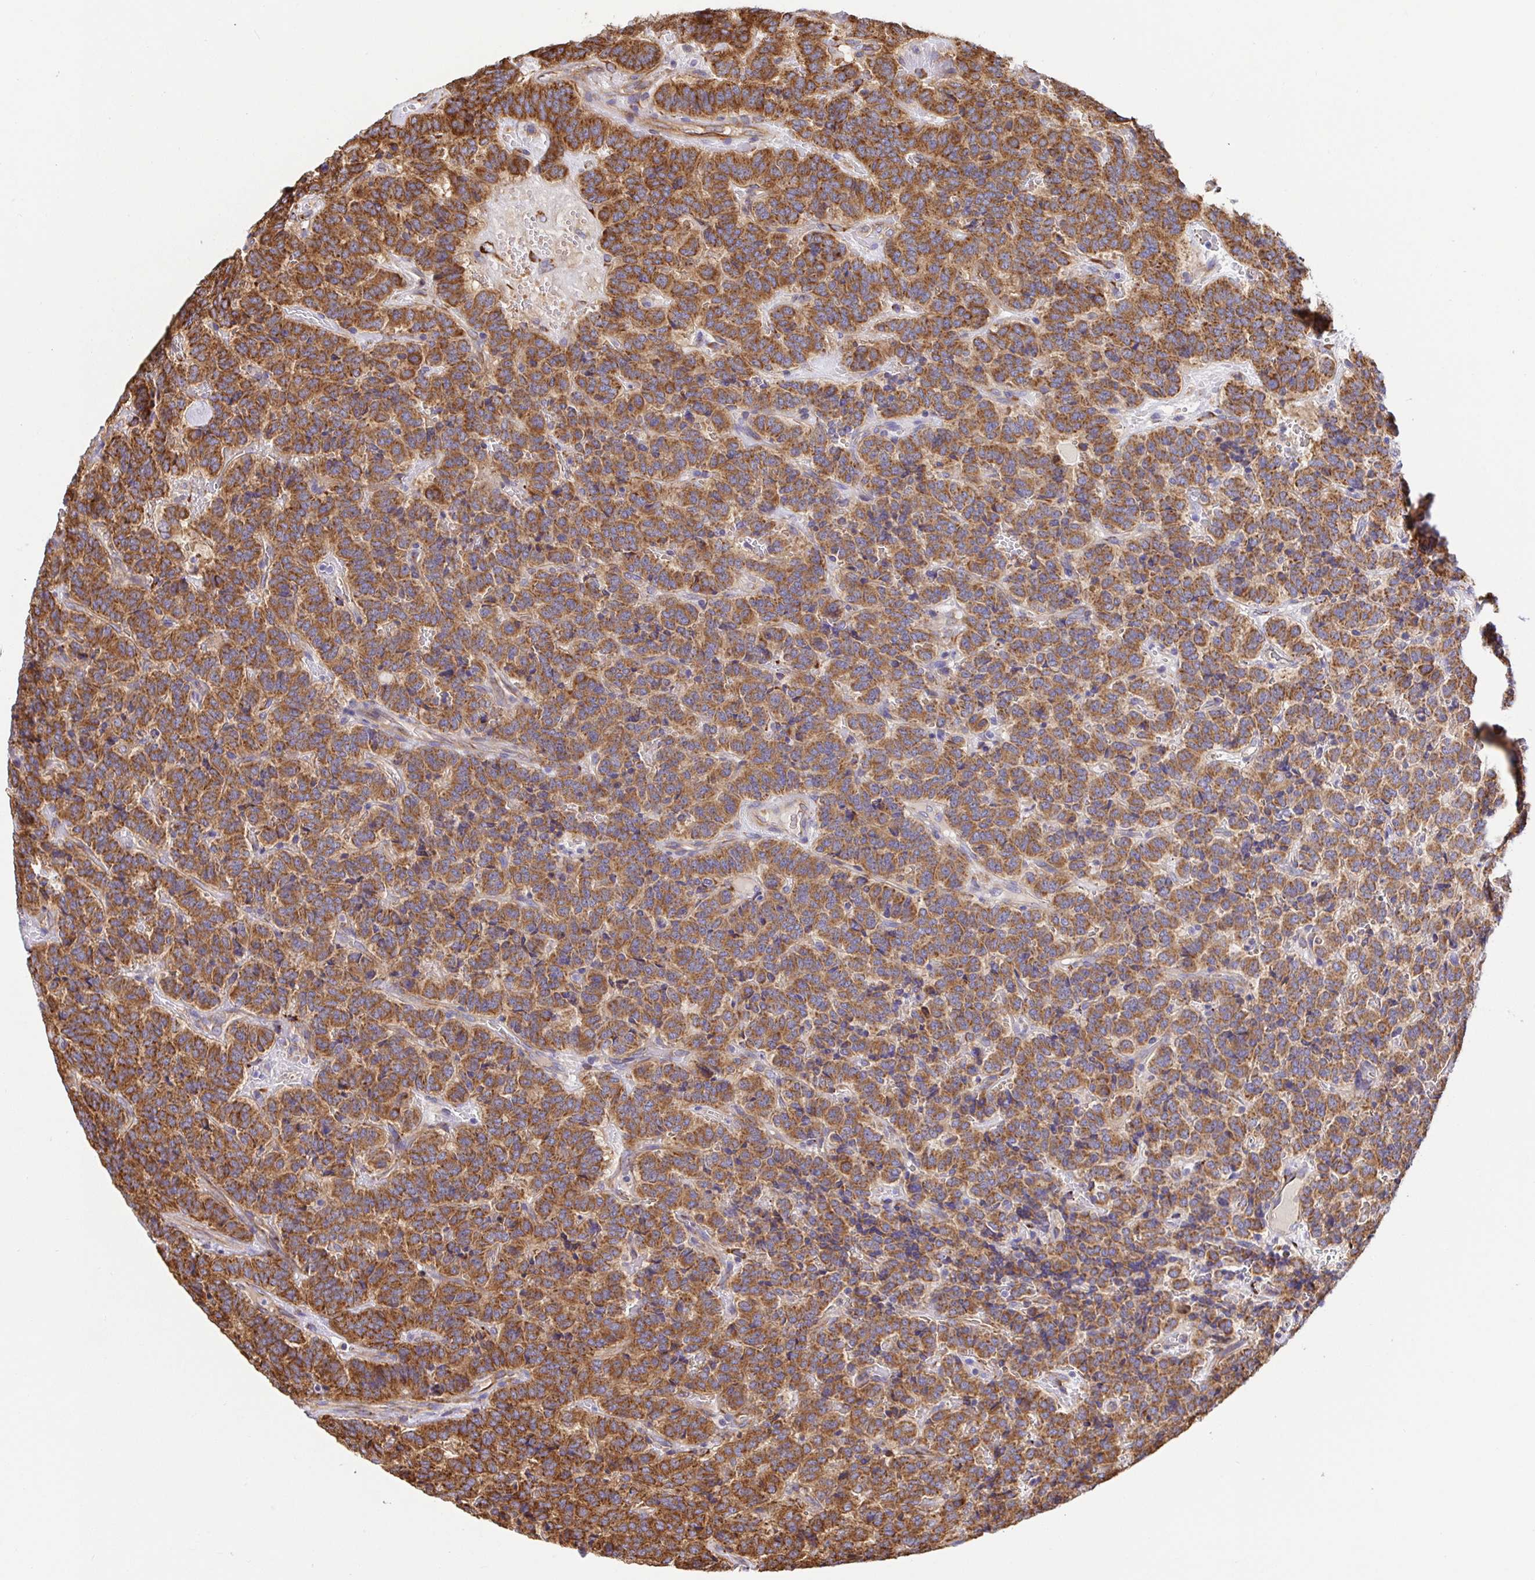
{"staining": {"intensity": "strong", "quantity": ">75%", "location": "cytoplasmic/membranous"}, "tissue": "carcinoid", "cell_type": "Tumor cells", "image_type": "cancer", "snomed": [{"axis": "morphology", "description": "Carcinoid, malignant, NOS"}, {"axis": "topography", "description": "Pancreas"}], "caption": "Immunohistochemical staining of human malignant carcinoid displays strong cytoplasmic/membranous protein positivity in about >75% of tumor cells.", "gene": "MAOA", "patient": {"sex": "male", "age": 36}}